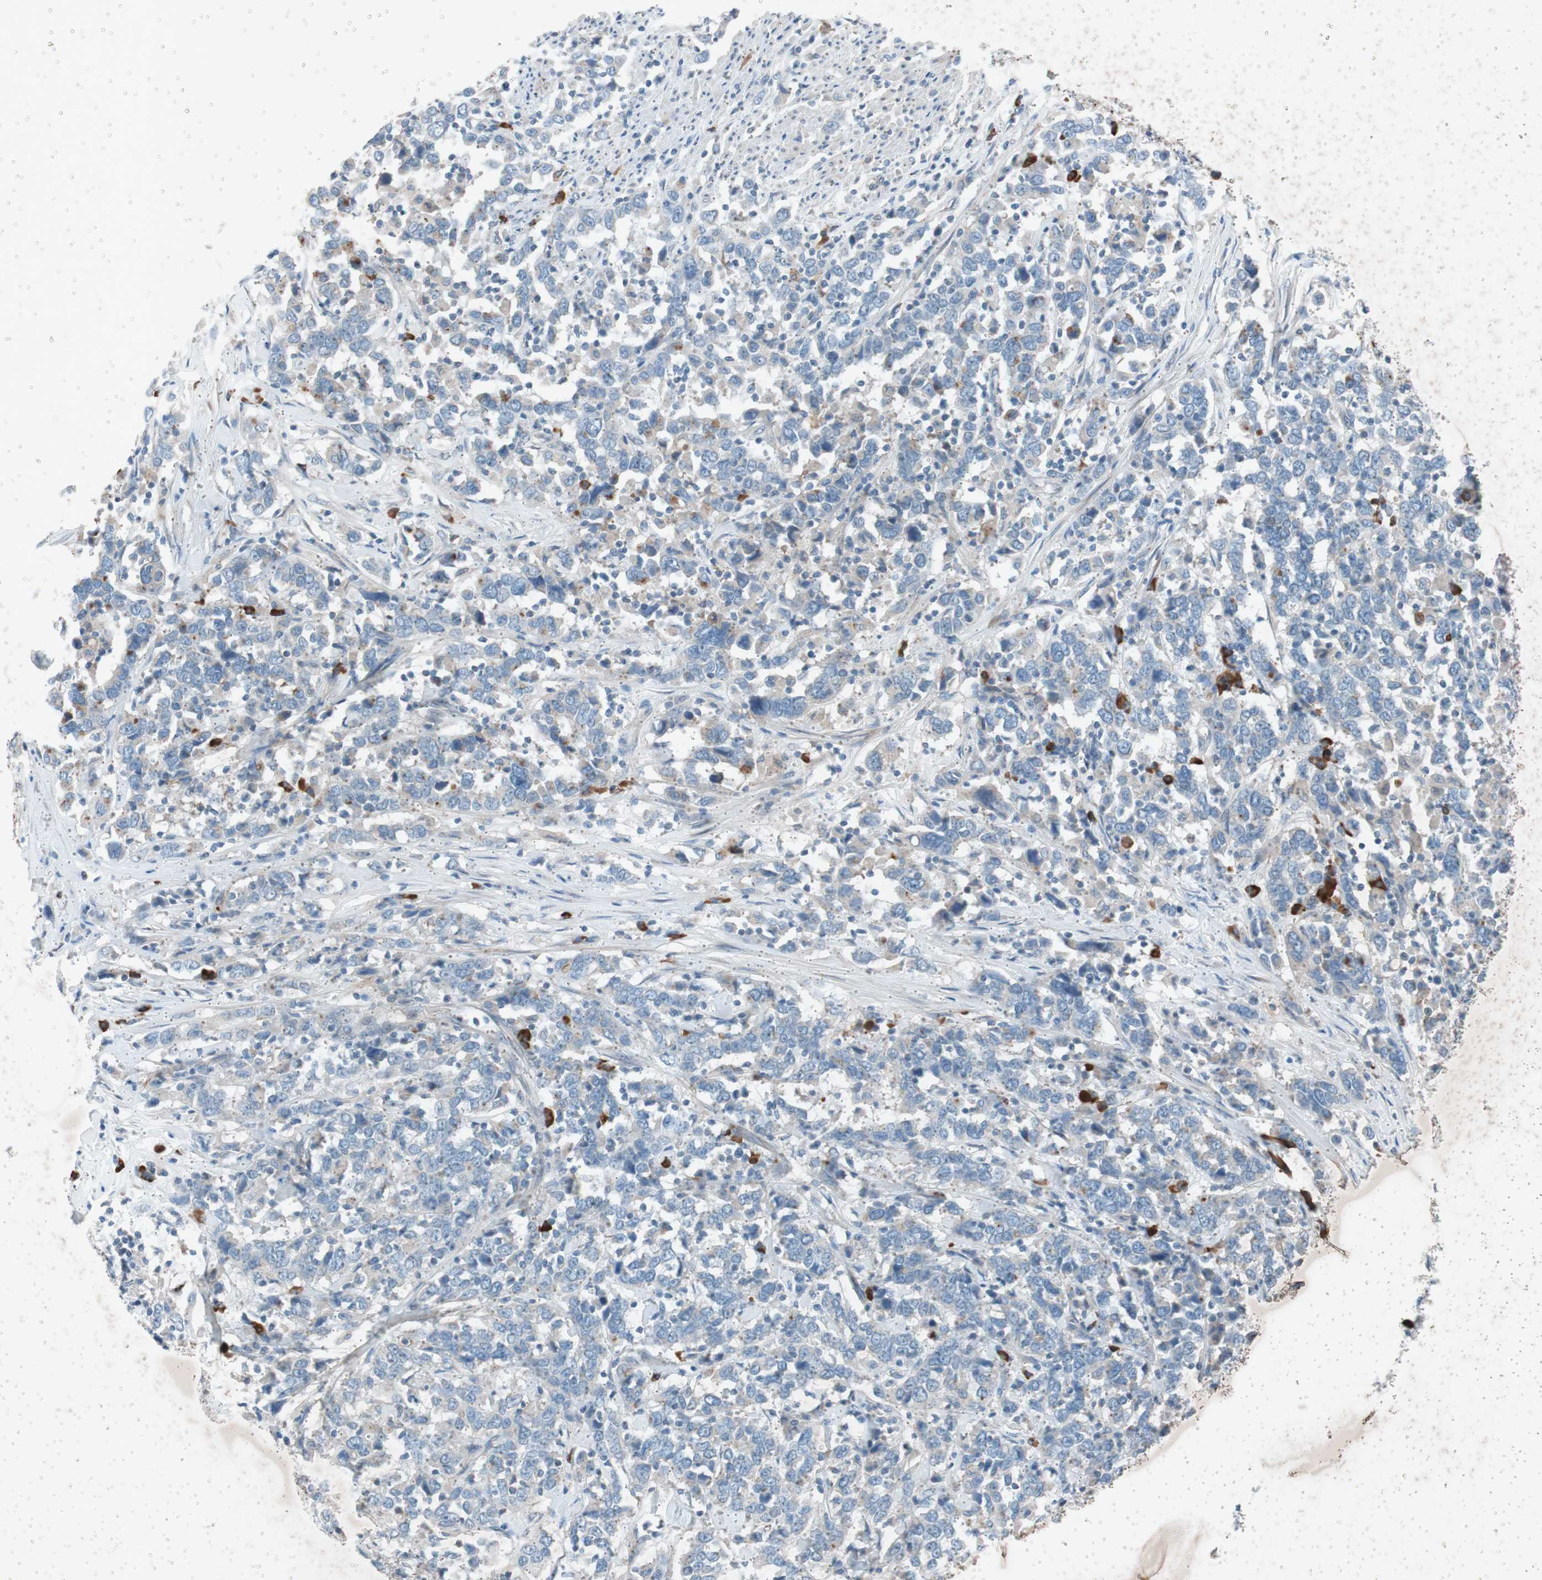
{"staining": {"intensity": "weak", "quantity": "<25%", "location": "cytoplasmic/membranous"}, "tissue": "urothelial cancer", "cell_type": "Tumor cells", "image_type": "cancer", "snomed": [{"axis": "morphology", "description": "Urothelial carcinoma, High grade"}, {"axis": "topography", "description": "Urinary bladder"}], "caption": "There is no significant expression in tumor cells of urothelial carcinoma (high-grade).", "gene": "GRB7", "patient": {"sex": "male", "age": 61}}